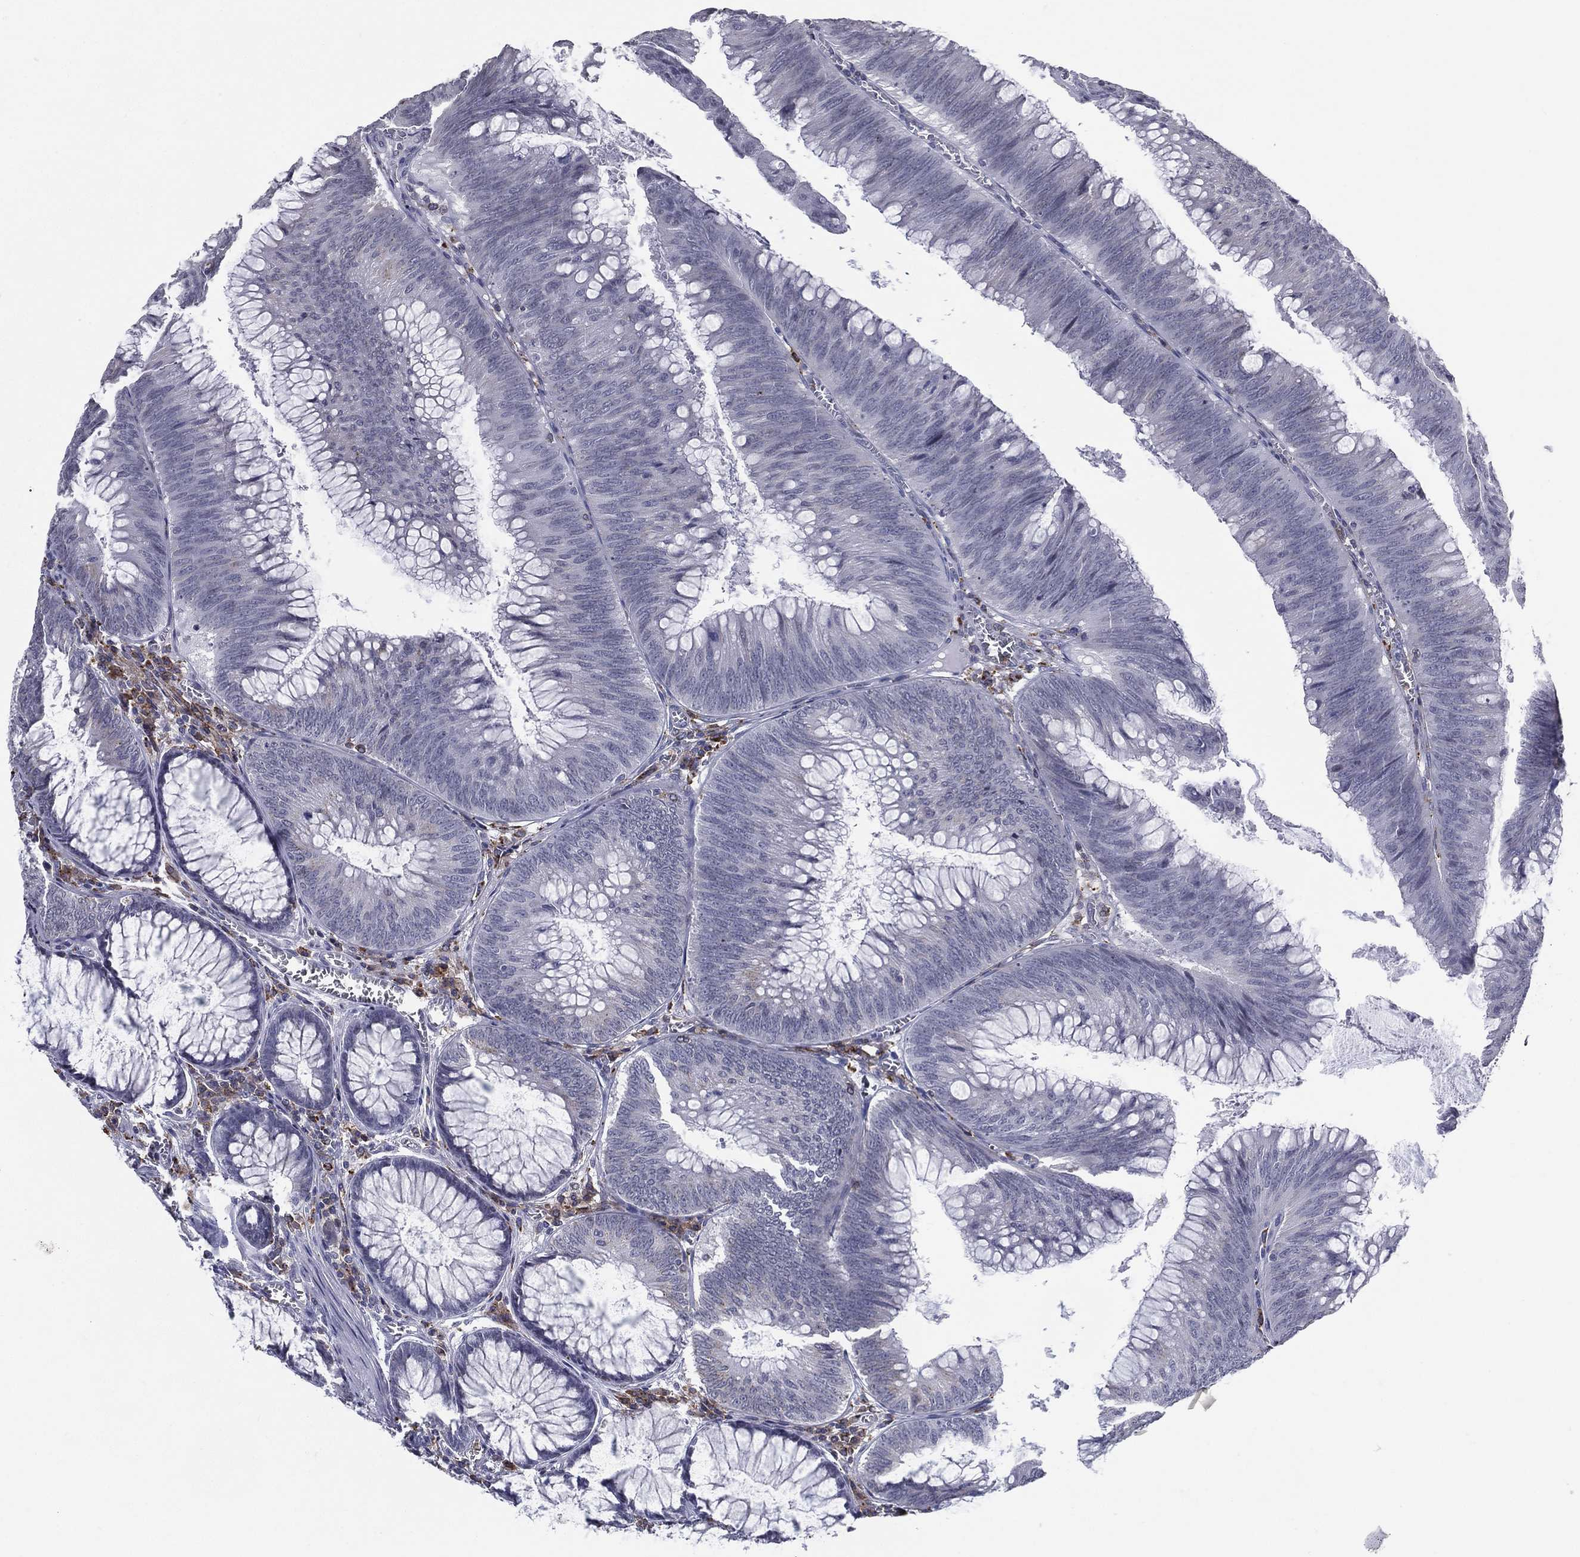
{"staining": {"intensity": "negative", "quantity": "none", "location": "none"}, "tissue": "colorectal cancer", "cell_type": "Tumor cells", "image_type": "cancer", "snomed": [{"axis": "morphology", "description": "Adenocarcinoma, NOS"}, {"axis": "topography", "description": "Rectum"}], "caption": "Photomicrograph shows no significant protein positivity in tumor cells of colorectal cancer (adenocarcinoma). The staining is performed using DAB brown chromogen with nuclei counter-stained in using hematoxylin.", "gene": "EVI2B", "patient": {"sex": "female", "age": 72}}